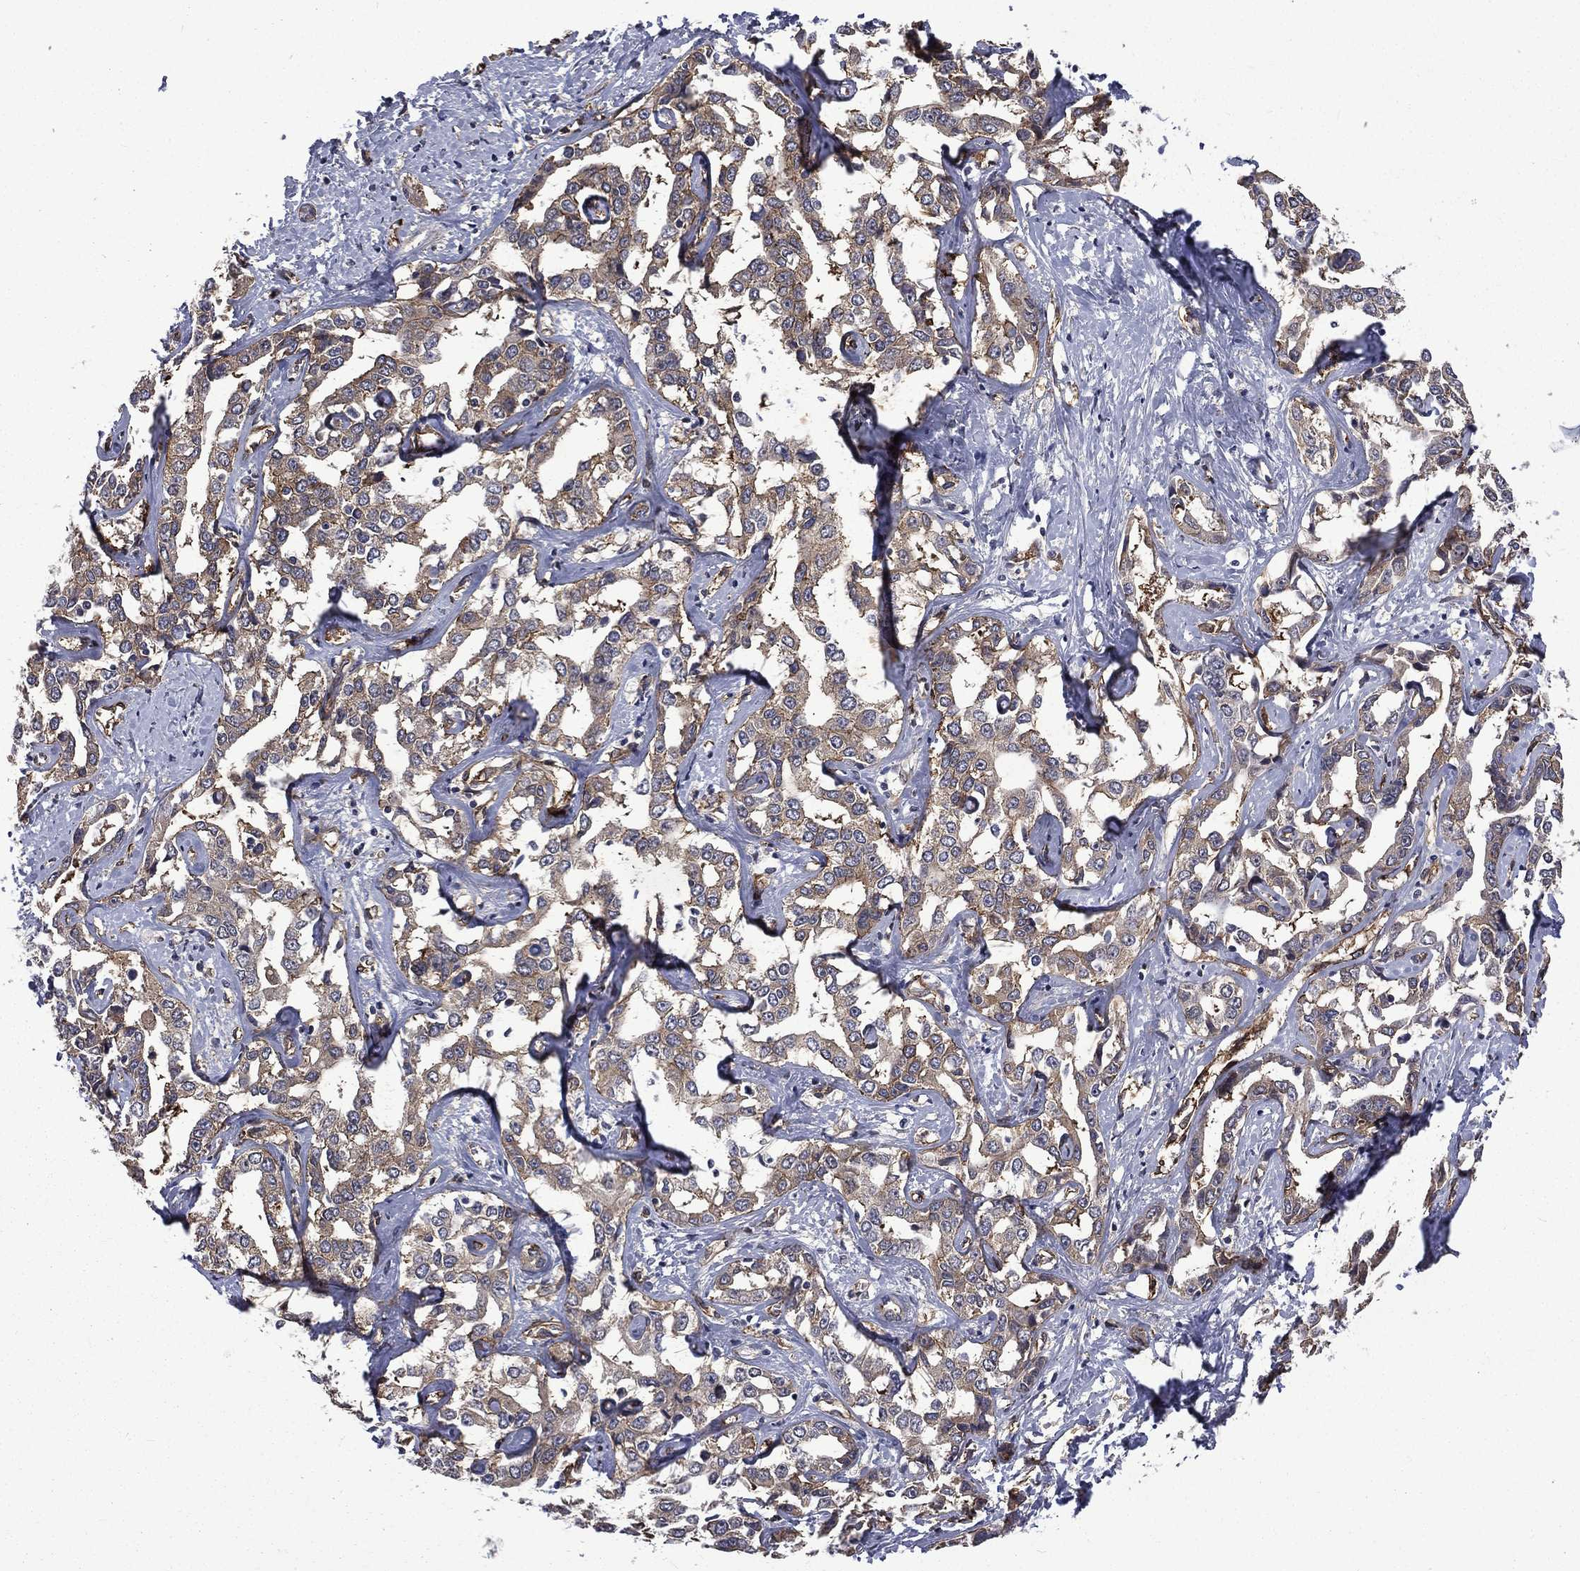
{"staining": {"intensity": "weak", "quantity": ">75%", "location": "cytoplasmic/membranous"}, "tissue": "liver cancer", "cell_type": "Tumor cells", "image_type": "cancer", "snomed": [{"axis": "morphology", "description": "Cholangiocarcinoma"}, {"axis": "topography", "description": "Liver"}], "caption": "Liver cholangiocarcinoma stained with IHC reveals weak cytoplasmic/membranous staining in about >75% of tumor cells.", "gene": "PPFIBP1", "patient": {"sex": "male", "age": 59}}